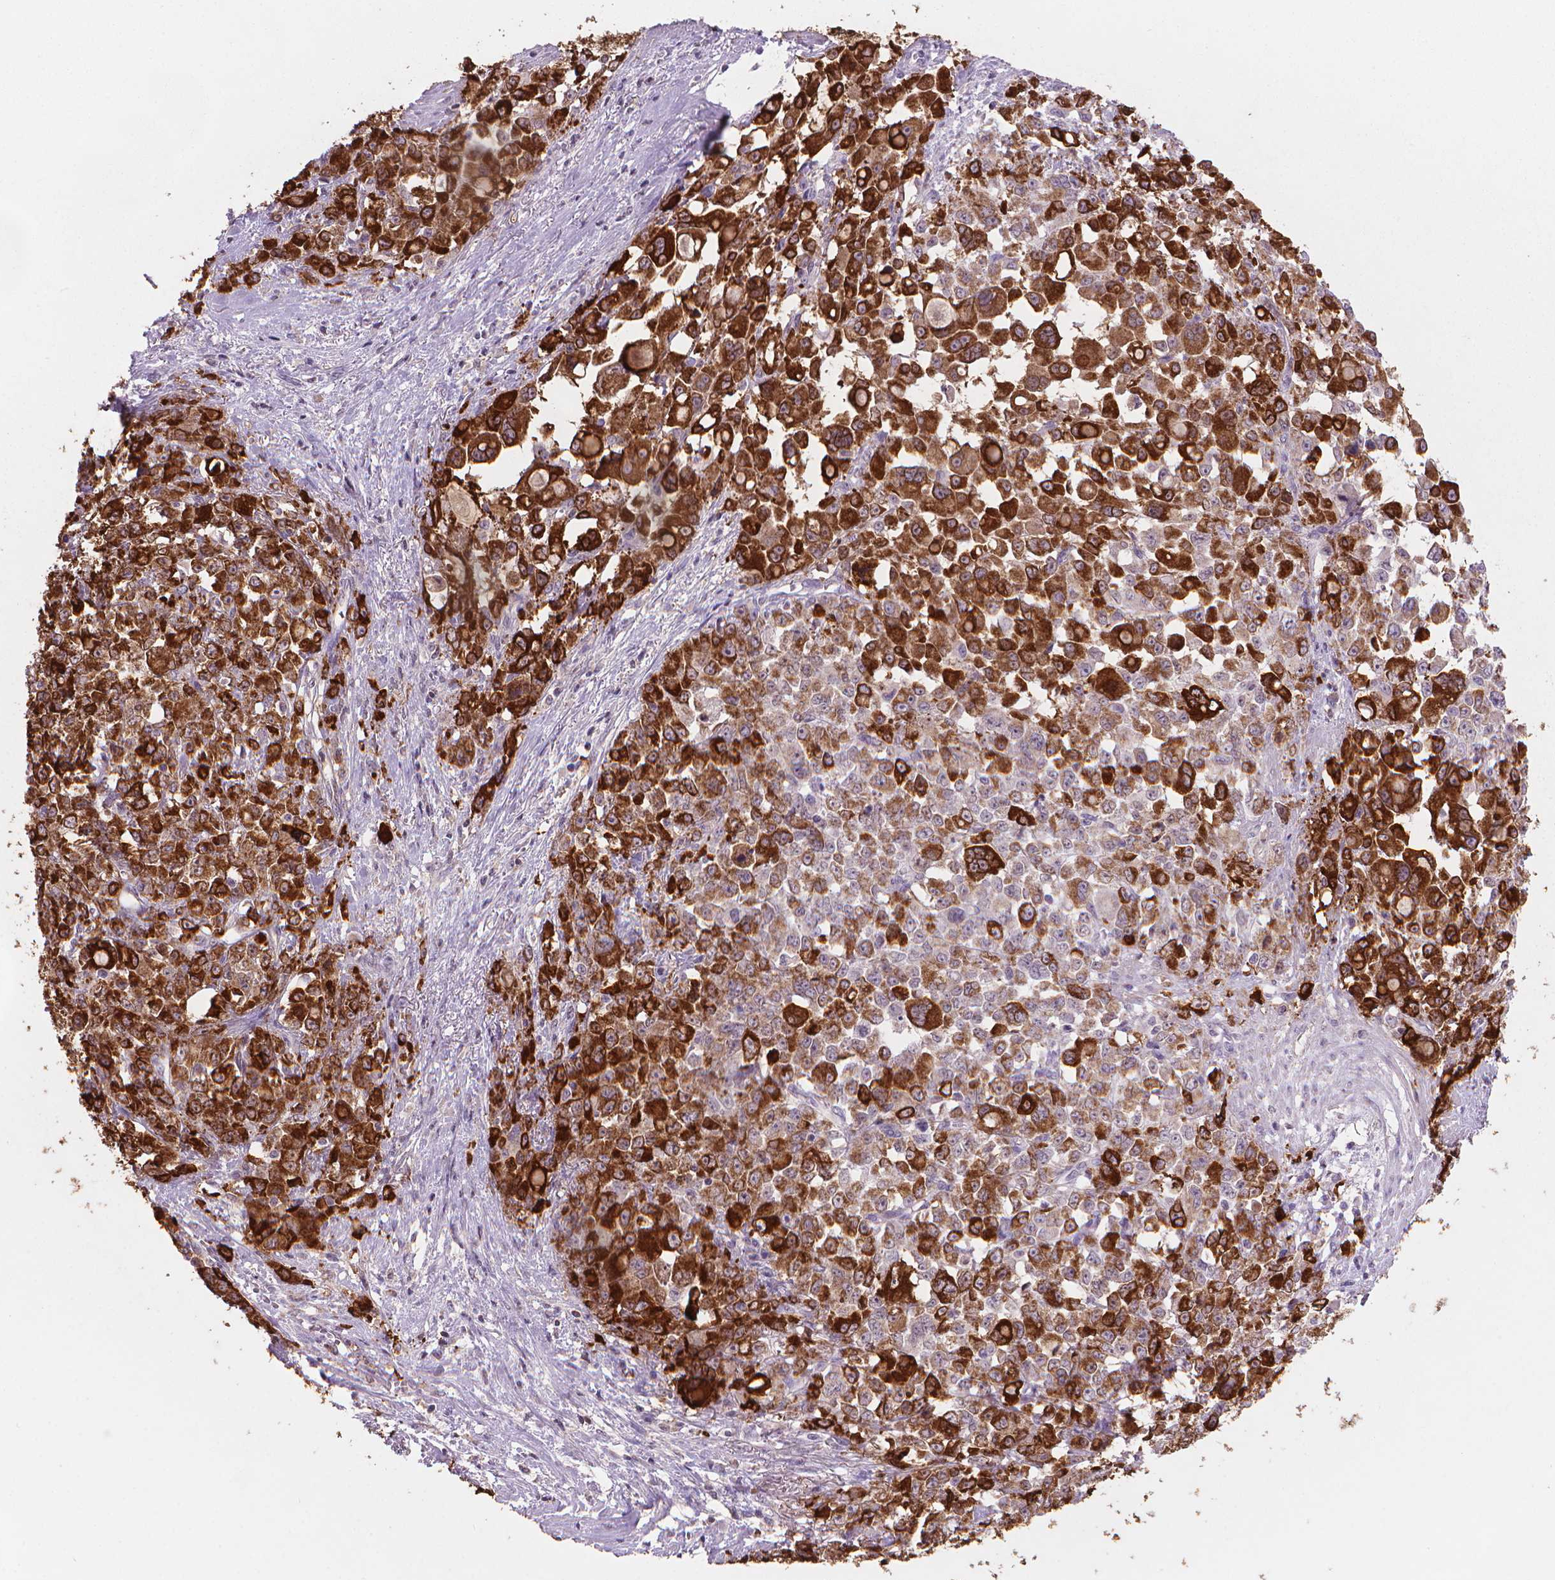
{"staining": {"intensity": "strong", "quantity": ">75%", "location": "cytoplasmic/membranous"}, "tissue": "stomach cancer", "cell_type": "Tumor cells", "image_type": "cancer", "snomed": [{"axis": "morphology", "description": "Adenocarcinoma, NOS"}, {"axis": "topography", "description": "Stomach"}], "caption": "Human adenocarcinoma (stomach) stained with a brown dye displays strong cytoplasmic/membranous positive positivity in about >75% of tumor cells.", "gene": "MUC1", "patient": {"sex": "female", "age": 76}}